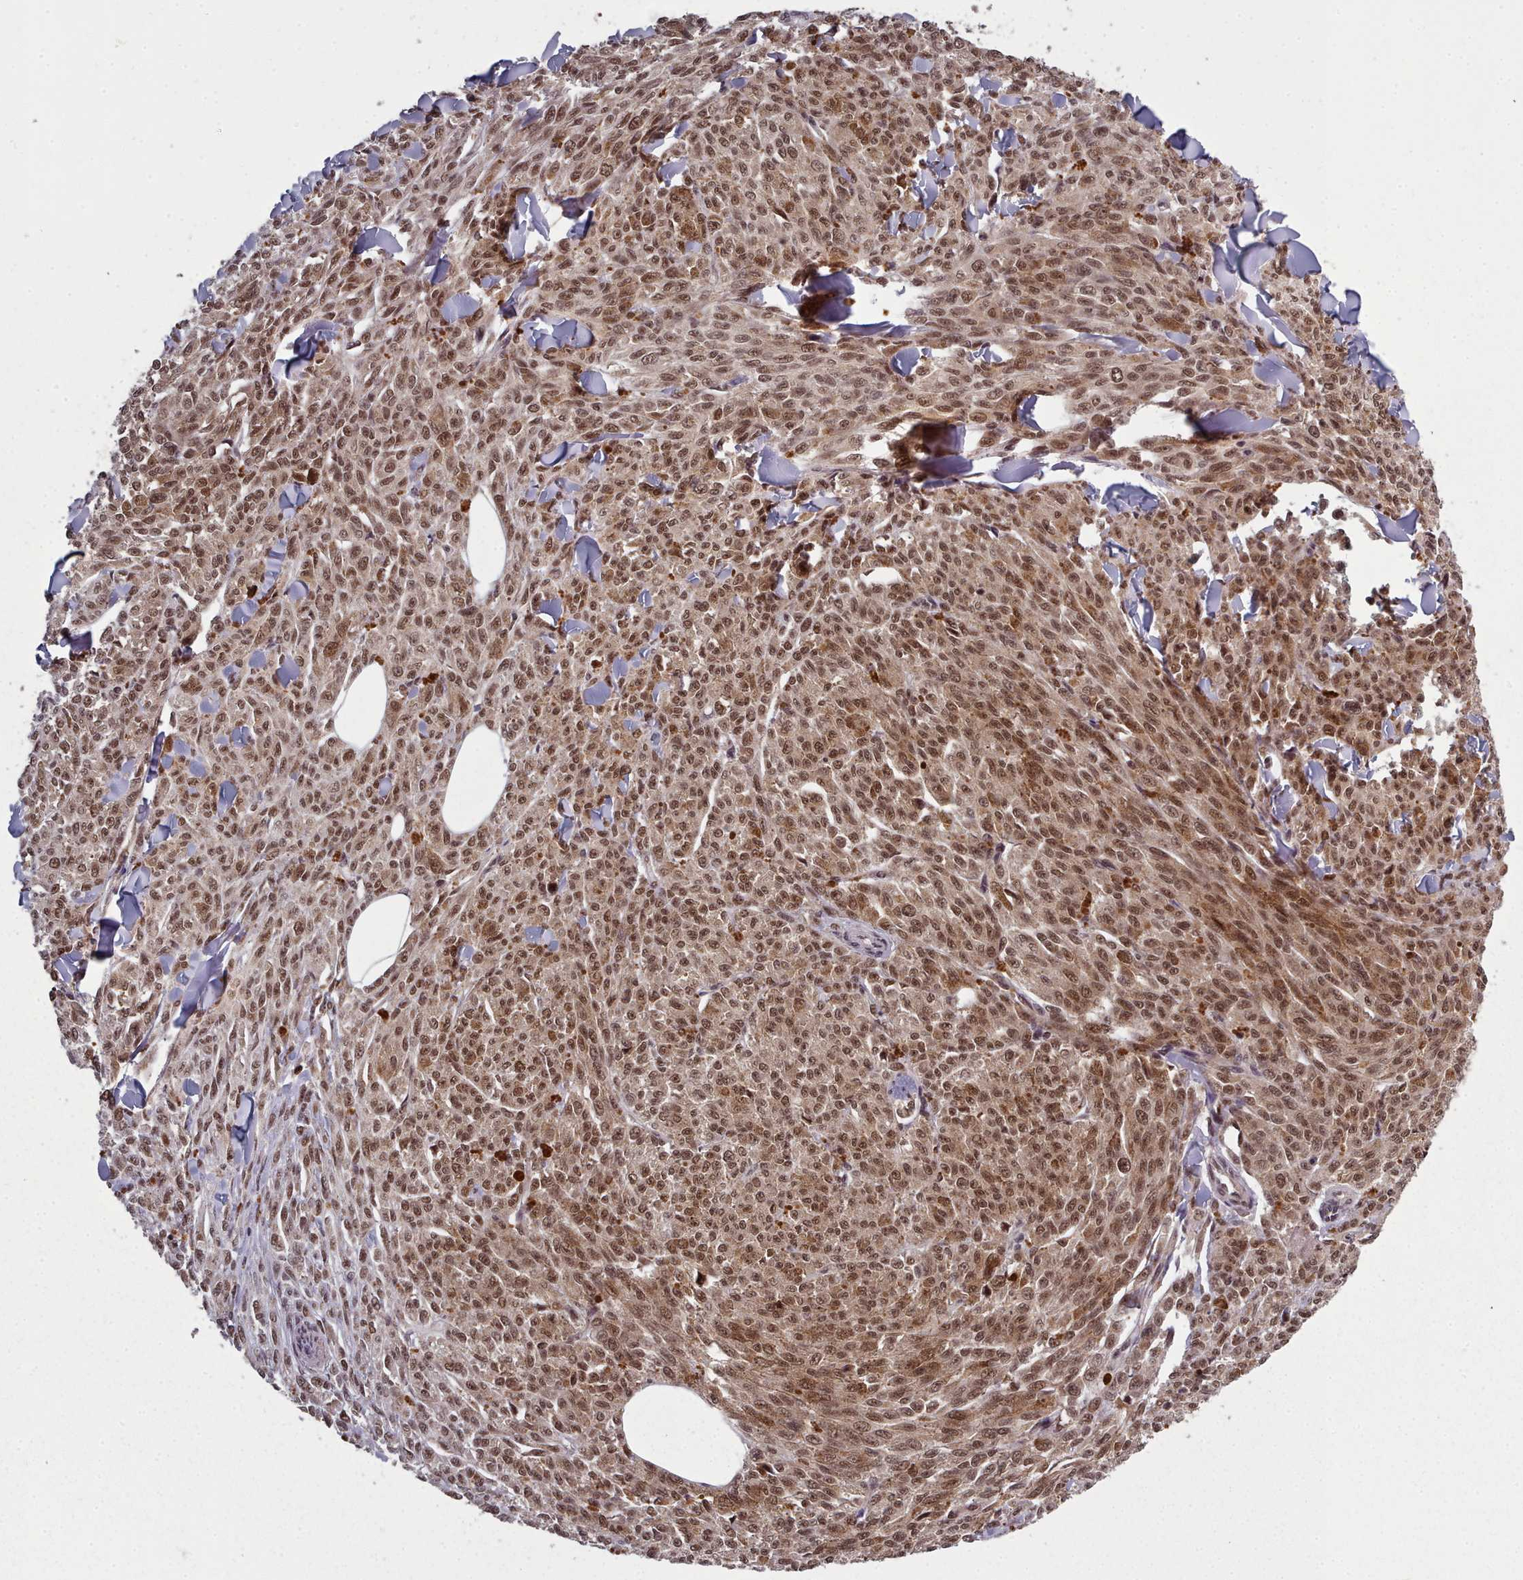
{"staining": {"intensity": "moderate", "quantity": ">75%", "location": "nuclear"}, "tissue": "melanoma", "cell_type": "Tumor cells", "image_type": "cancer", "snomed": [{"axis": "morphology", "description": "Malignant melanoma, NOS"}, {"axis": "topography", "description": "Skin"}], "caption": "Malignant melanoma stained with DAB IHC displays medium levels of moderate nuclear staining in about >75% of tumor cells.", "gene": "DHX8", "patient": {"sex": "female", "age": 52}}